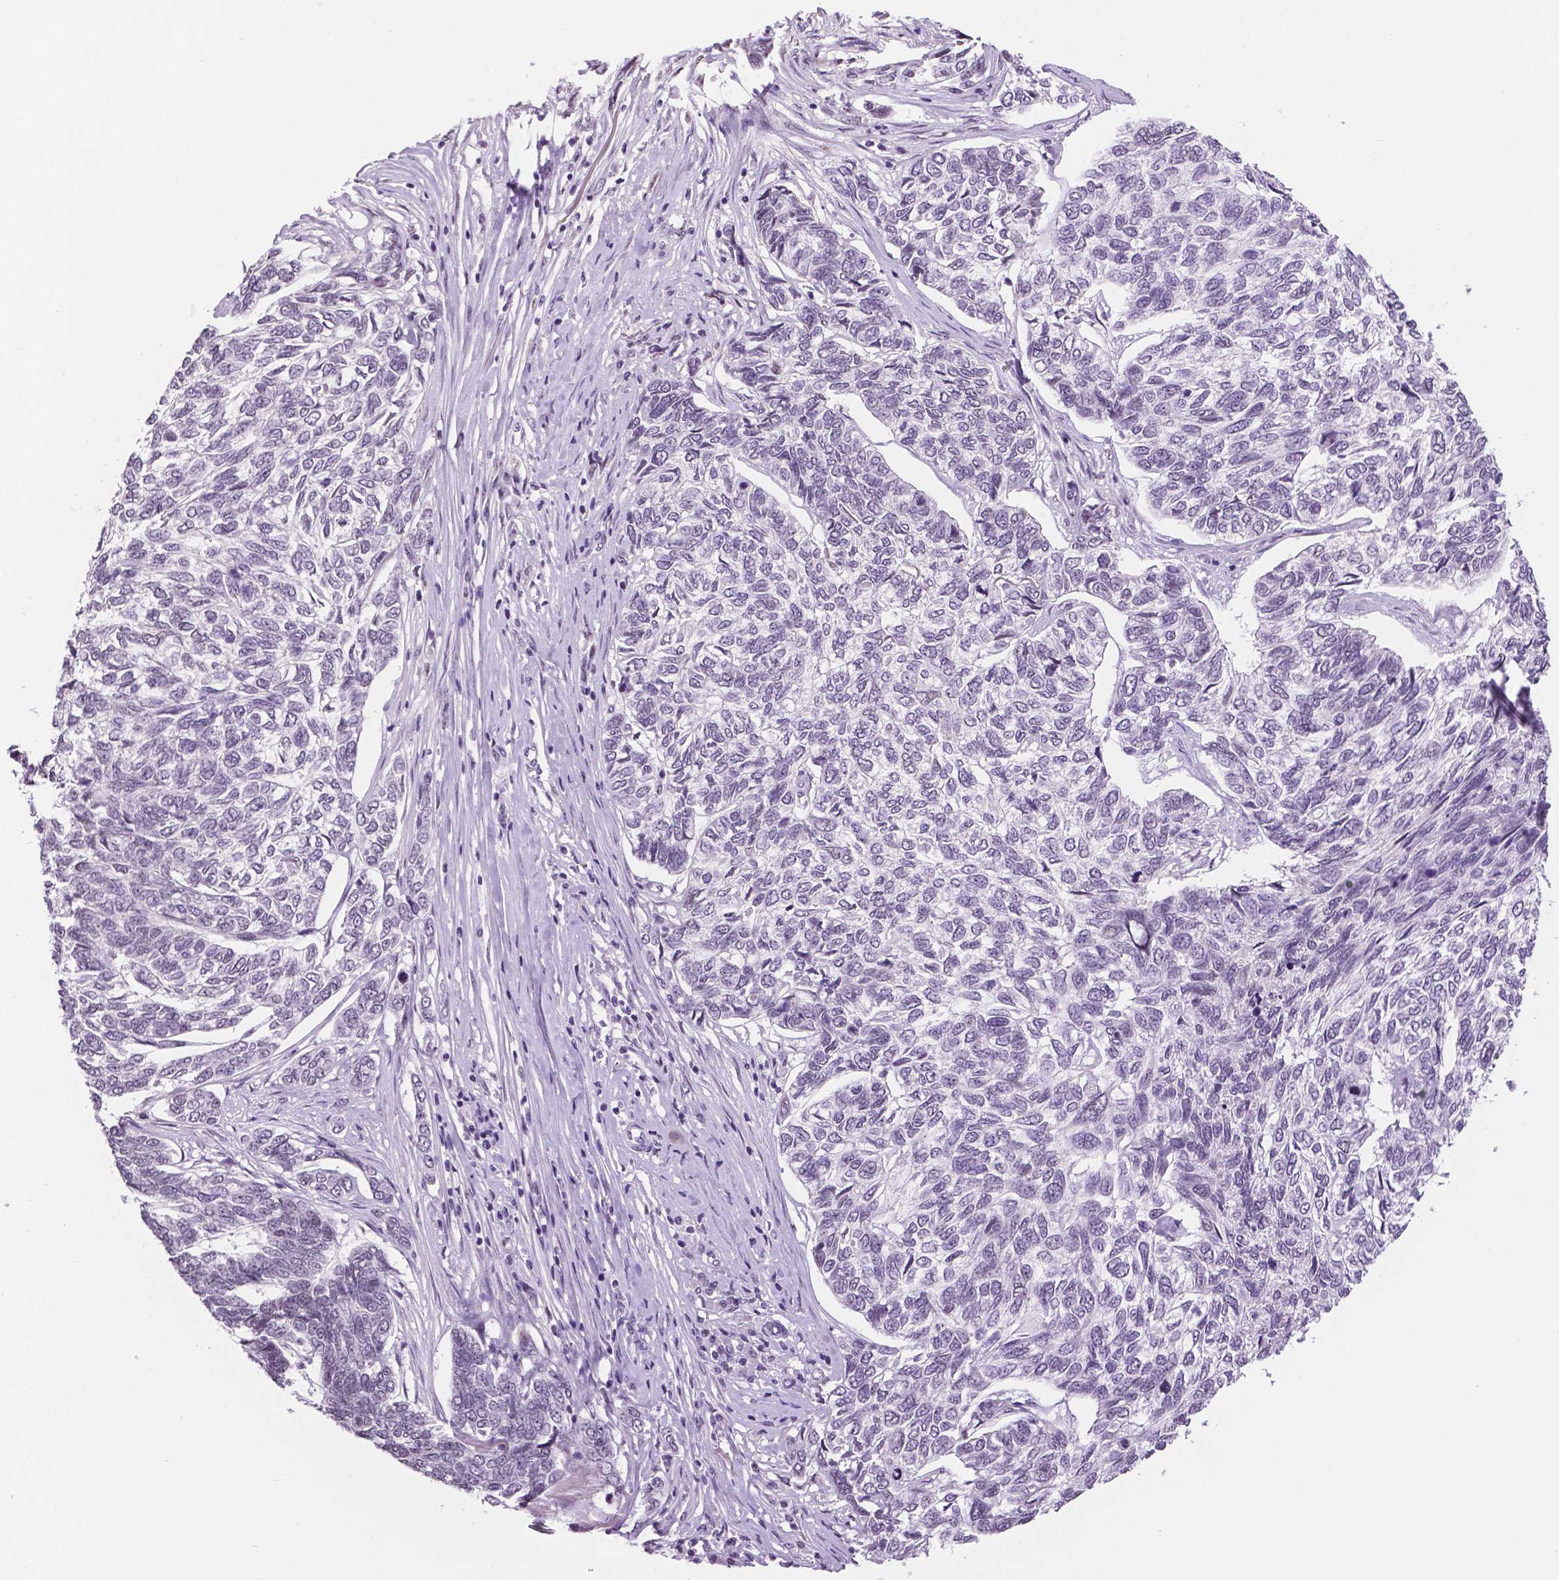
{"staining": {"intensity": "negative", "quantity": "none", "location": "none"}, "tissue": "skin cancer", "cell_type": "Tumor cells", "image_type": "cancer", "snomed": [{"axis": "morphology", "description": "Basal cell carcinoma"}, {"axis": "topography", "description": "Skin"}], "caption": "Immunohistochemical staining of human skin cancer (basal cell carcinoma) shows no significant staining in tumor cells.", "gene": "NHP2", "patient": {"sex": "female", "age": 65}}